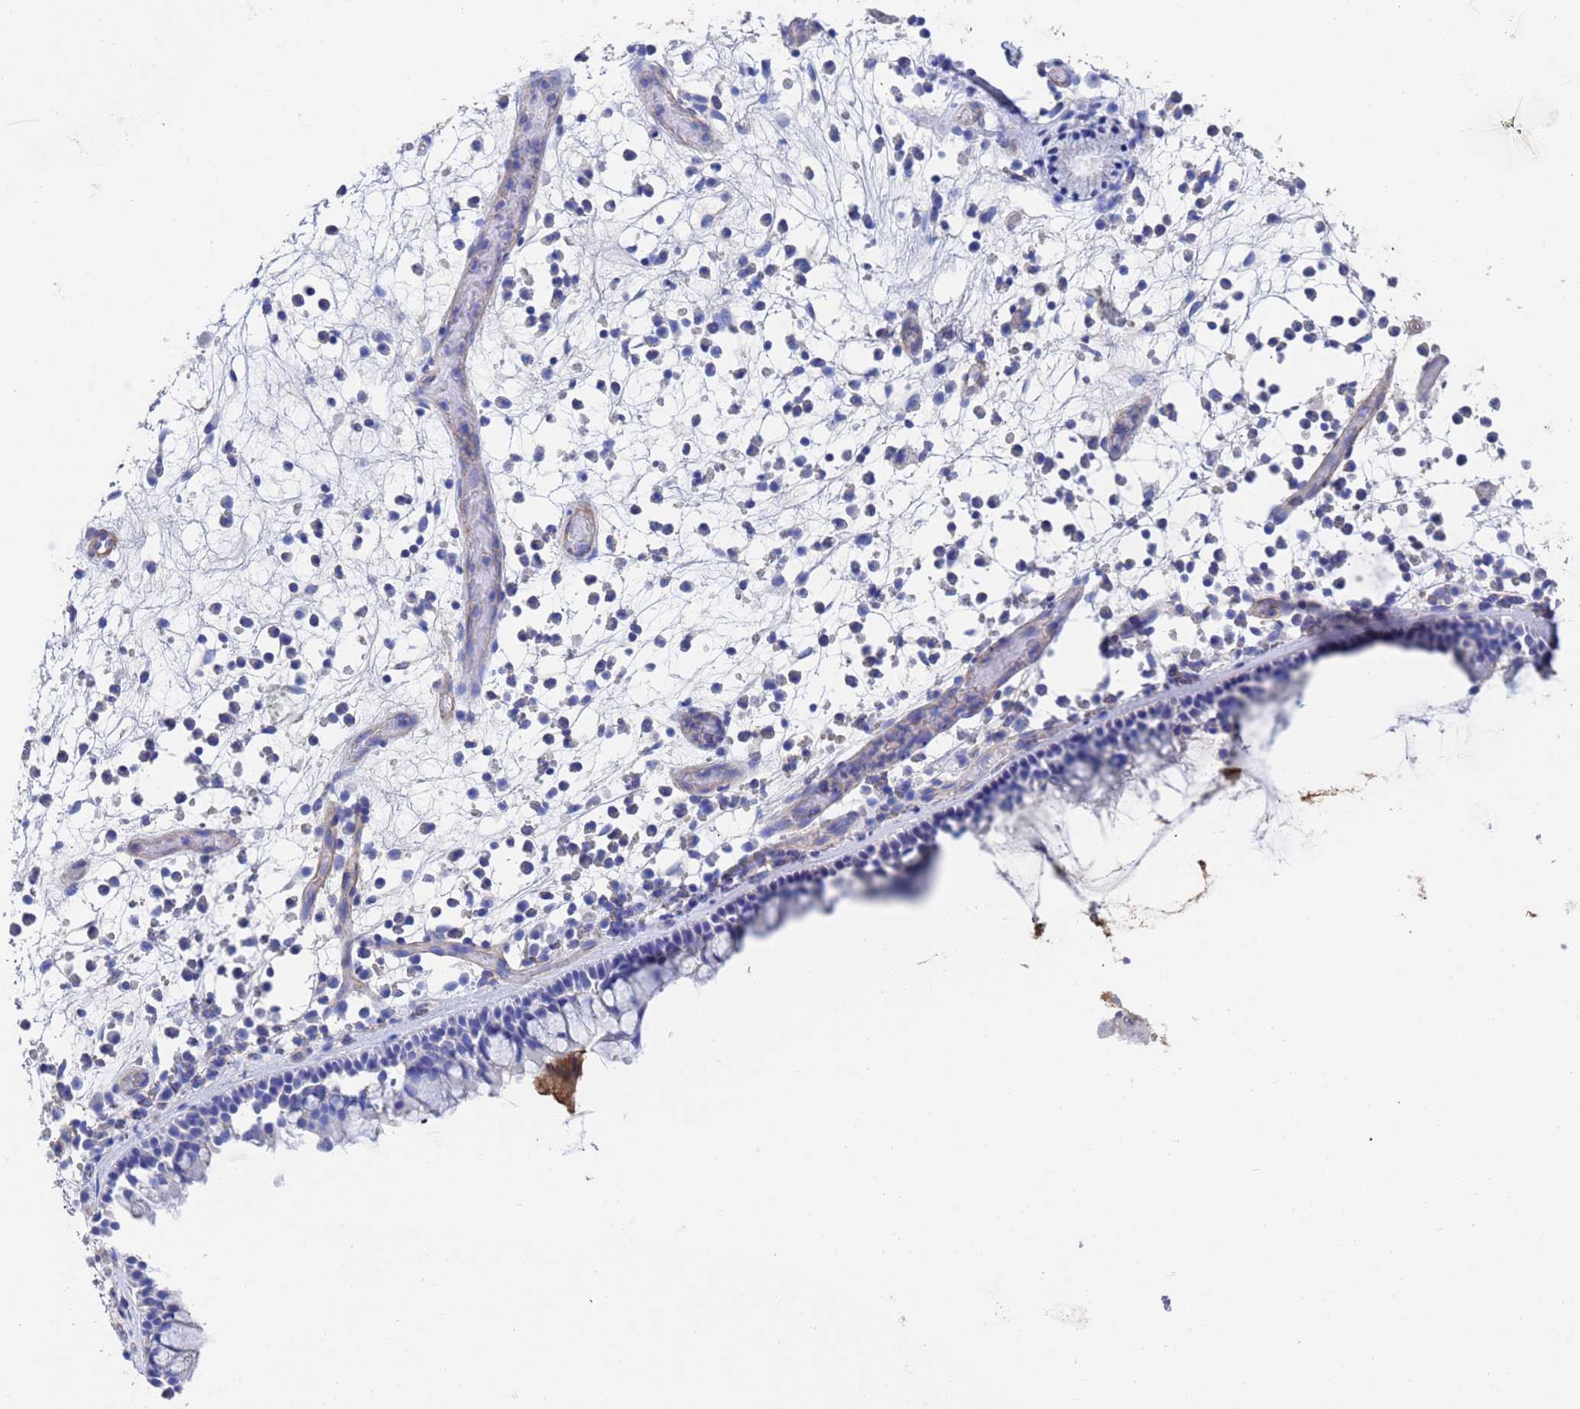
{"staining": {"intensity": "negative", "quantity": "none", "location": "none"}, "tissue": "nasopharynx", "cell_type": "Respiratory epithelial cells", "image_type": "normal", "snomed": [{"axis": "morphology", "description": "Normal tissue, NOS"}, {"axis": "morphology", "description": "Inflammation, NOS"}, {"axis": "morphology", "description": "Malignant melanoma, Metastatic site"}, {"axis": "topography", "description": "Nasopharynx"}], "caption": "The immunohistochemistry (IHC) photomicrograph has no significant expression in respiratory epithelial cells of nasopharynx.", "gene": "CST1", "patient": {"sex": "male", "age": 70}}